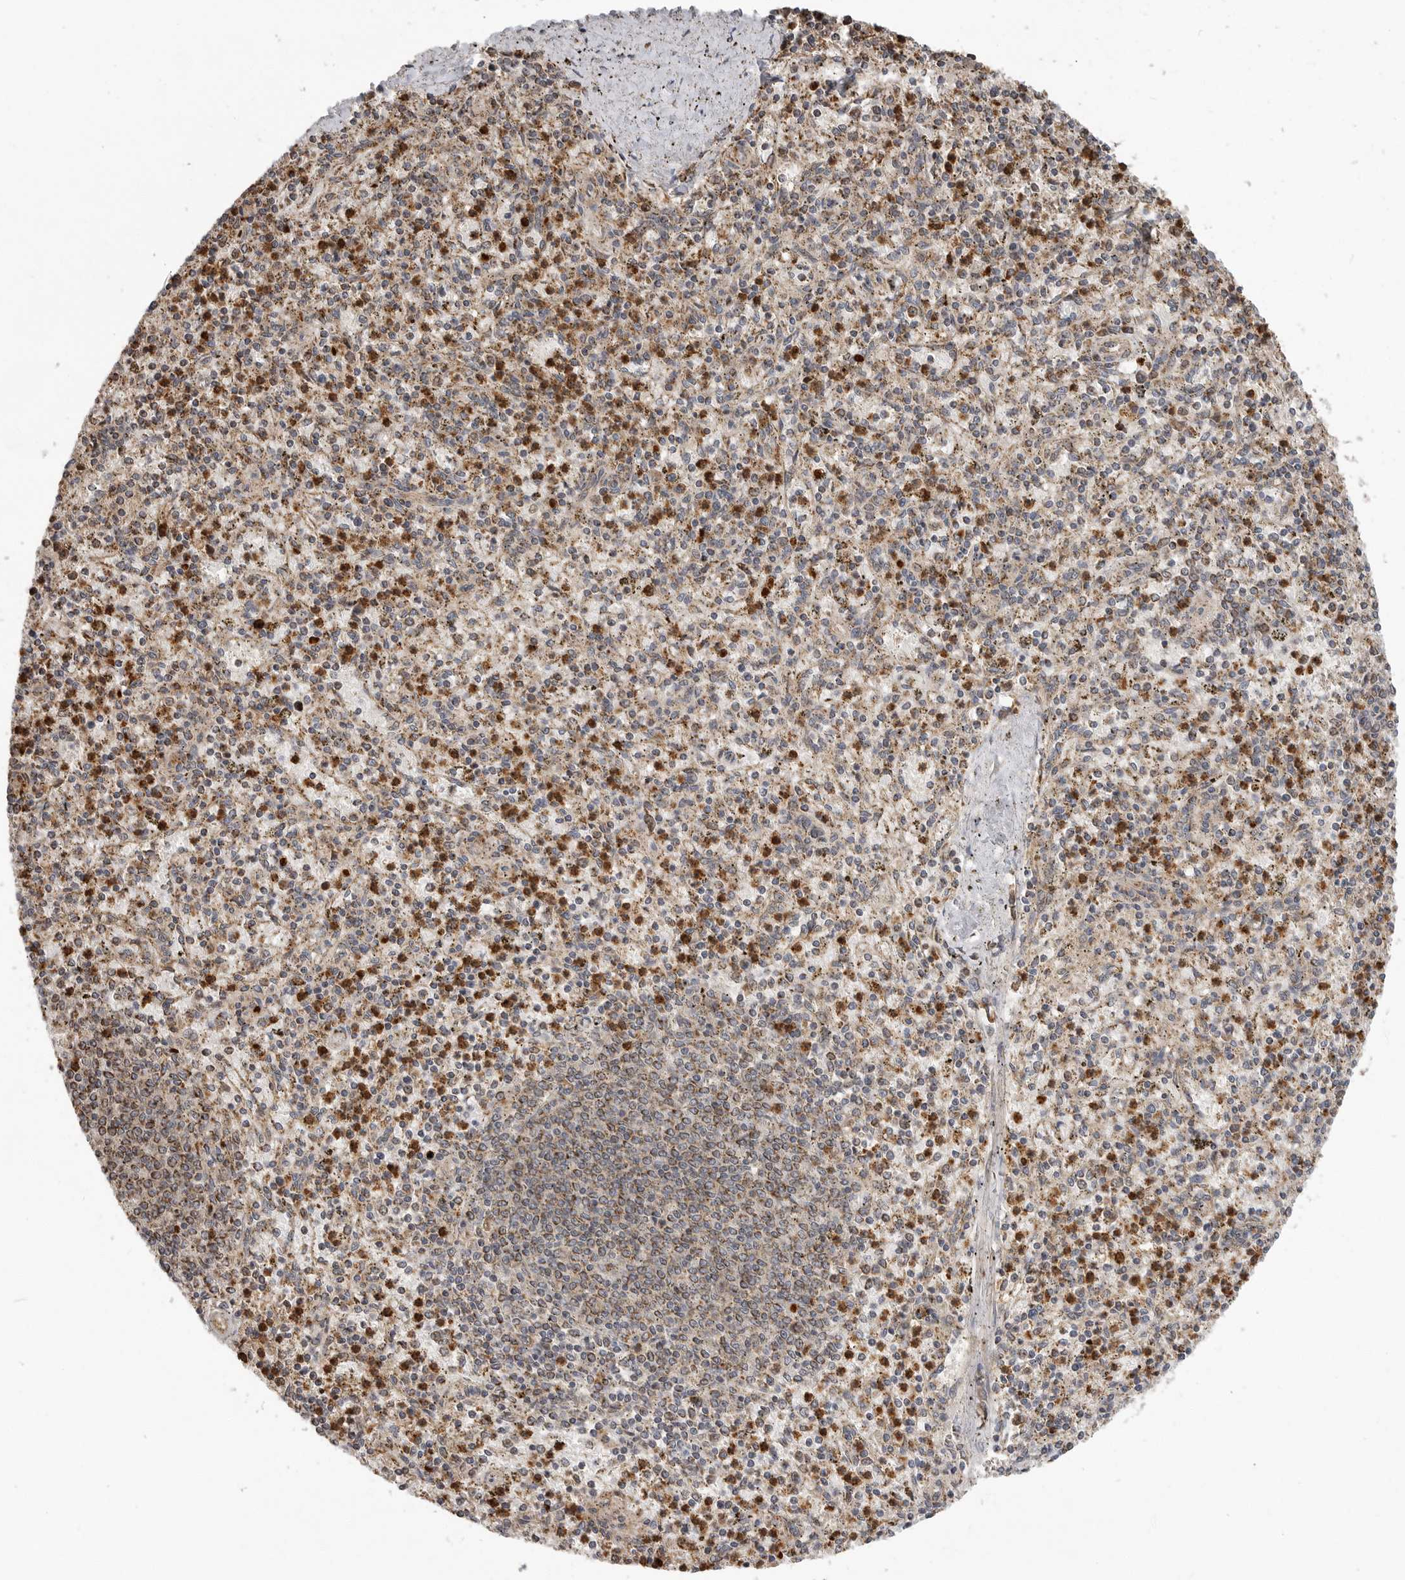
{"staining": {"intensity": "strong", "quantity": "25%-75%", "location": "cytoplasmic/membranous"}, "tissue": "spleen", "cell_type": "Cells in red pulp", "image_type": "normal", "snomed": [{"axis": "morphology", "description": "Normal tissue, NOS"}, {"axis": "topography", "description": "Spleen"}], "caption": "IHC of benign spleen demonstrates high levels of strong cytoplasmic/membranous staining in approximately 25%-75% of cells in red pulp.", "gene": "GCNT2", "patient": {"sex": "male", "age": 72}}